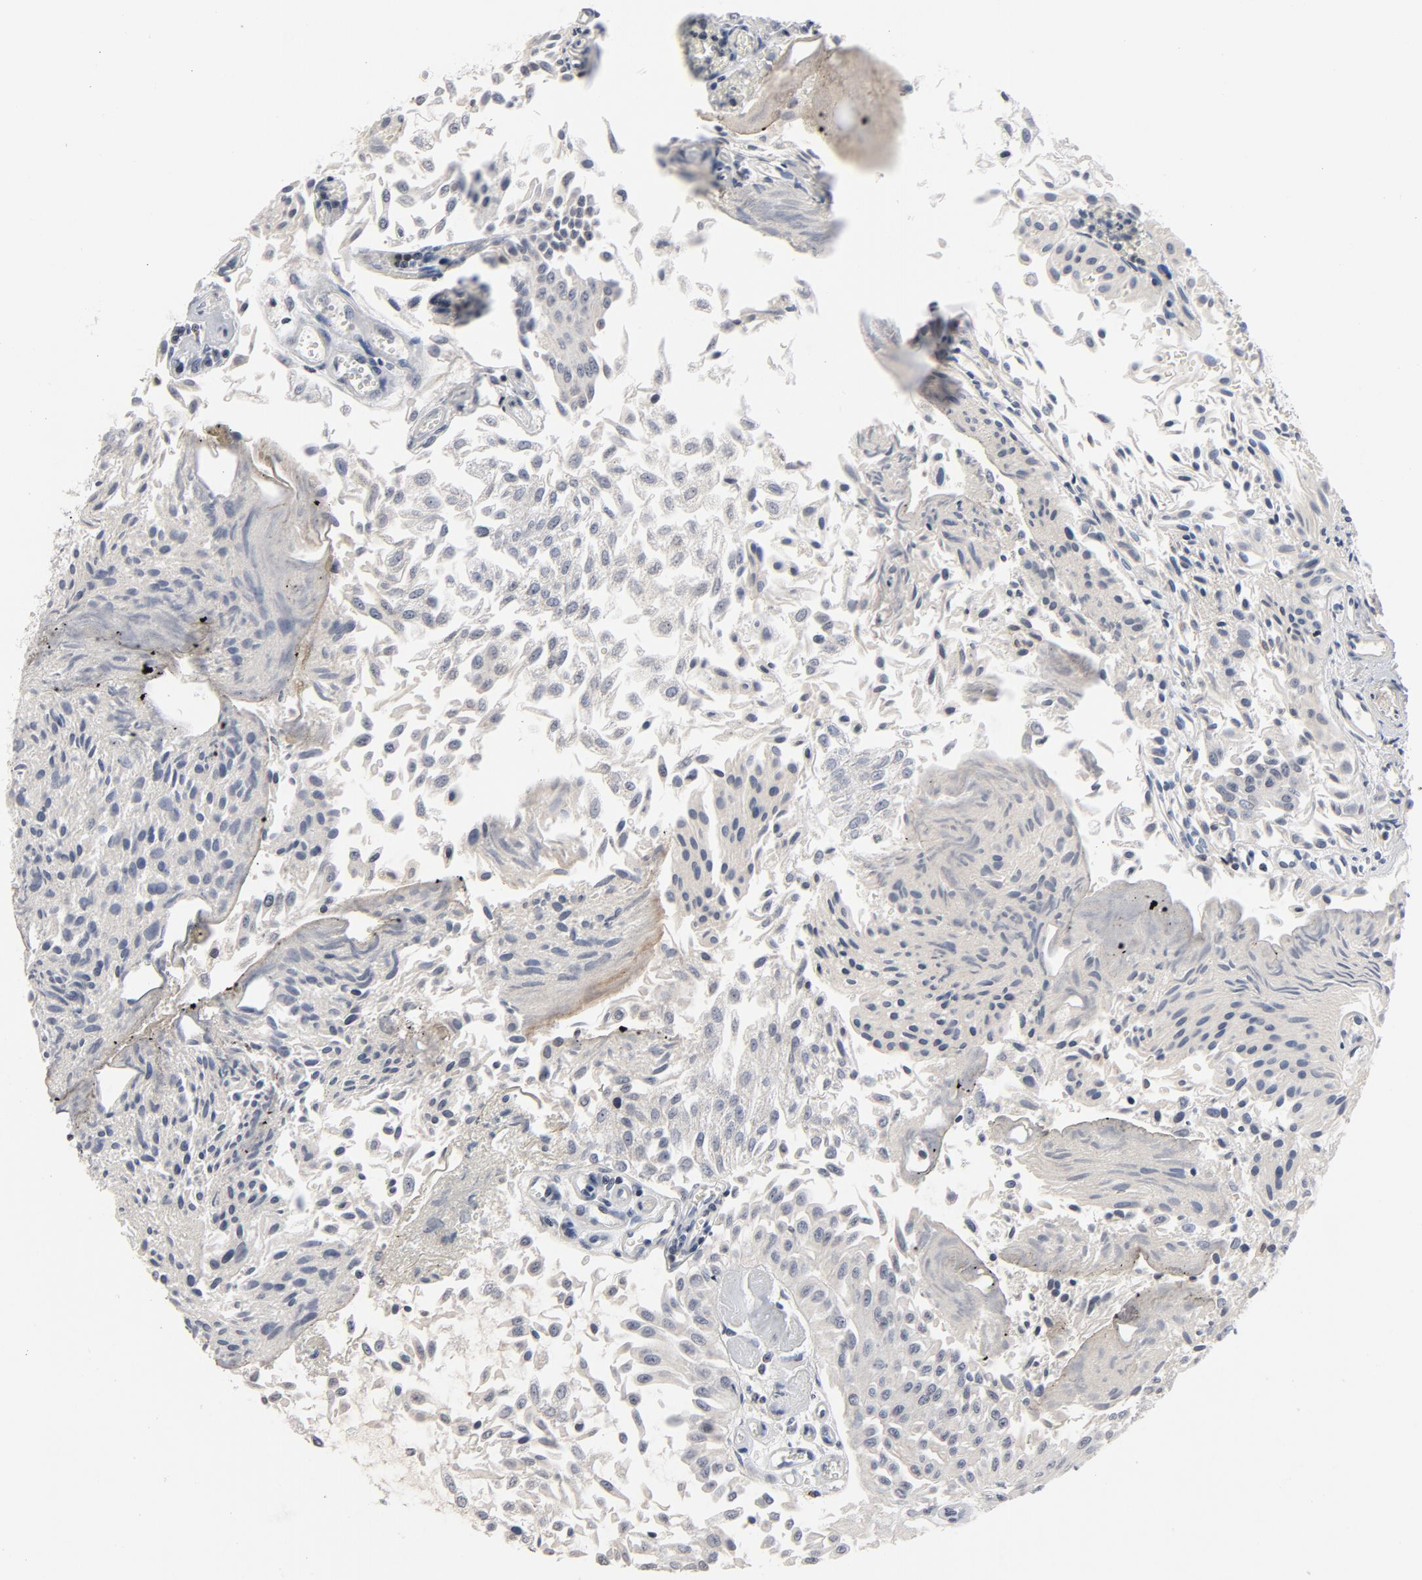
{"staining": {"intensity": "negative", "quantity": "none", "location": "none"}, "tissue": "urothelial cancer", "cell_type": "Tumor cells", "image_type": "cancer", "snomed": [{"axis": "morphology", "description": "Urothelial carcinoma, Low grade"}, {"axis": "topography", "description": "Urinary bladder"}], "caption": "This photomicrograph is of urothelial carcinoma (low-grade) stained with IHC to label a protein in brown with the nuclei are counter-stained blue. There is no staining in tumor cells.", "gene": "TCL1A", "patient": {"sex": "male", "age": 86}}